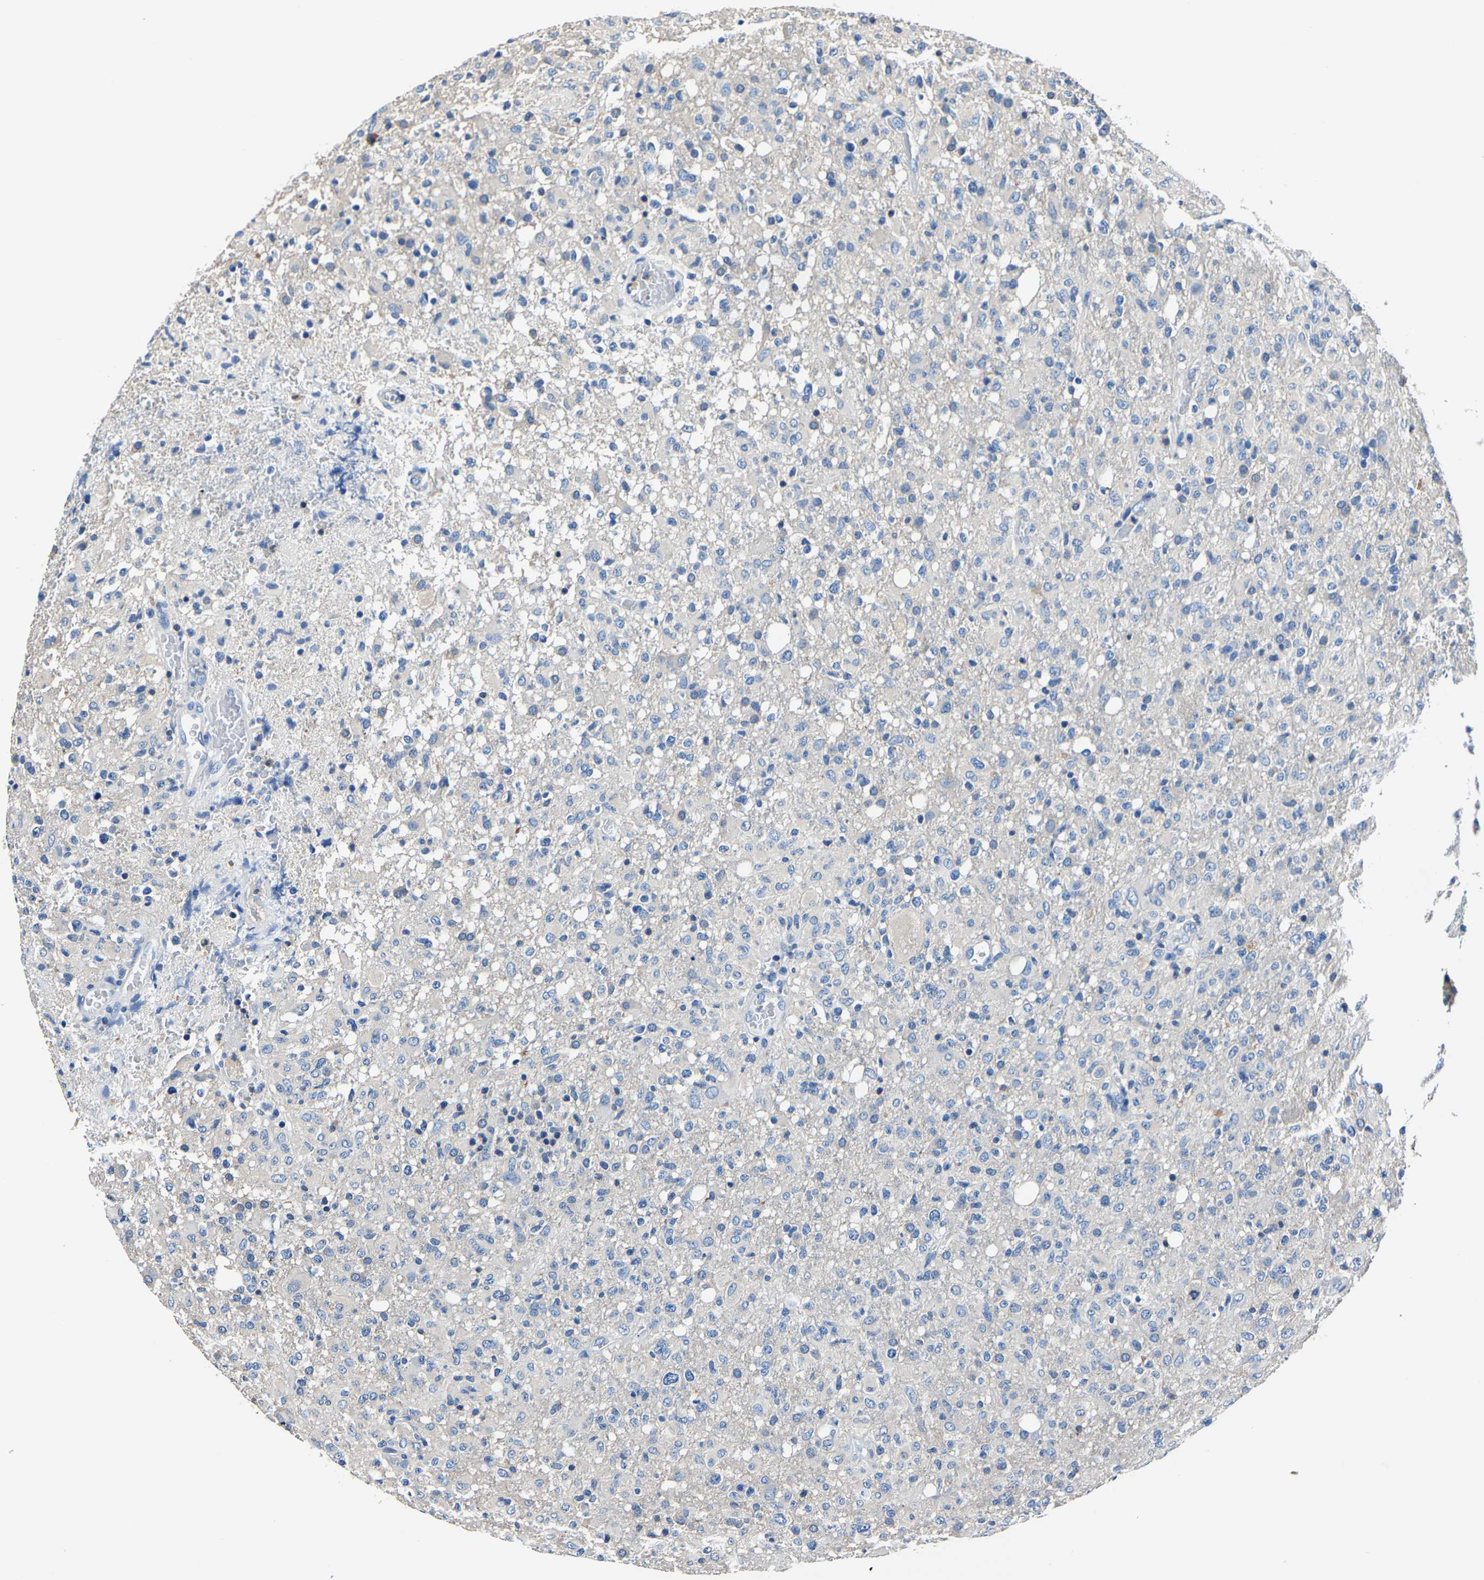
{"staining": {"intensity": "negative", "quantity": "none", "location": "none"}, "tissue": "glioma", "cell_type": "Tumor cells", "image_type": "cancer", "snomed": [{"axis": "morphology", "description": "Glioma, malignant, High grade"}, {"axis": "topography", "description": "Brain"}], "caption": "Immunohistochemical staining of human malignant high-grade glioma reveals no significant staining in tumor cells.", "gene": "ALDOB", "patient": {"sex": "female", "age": 57}}